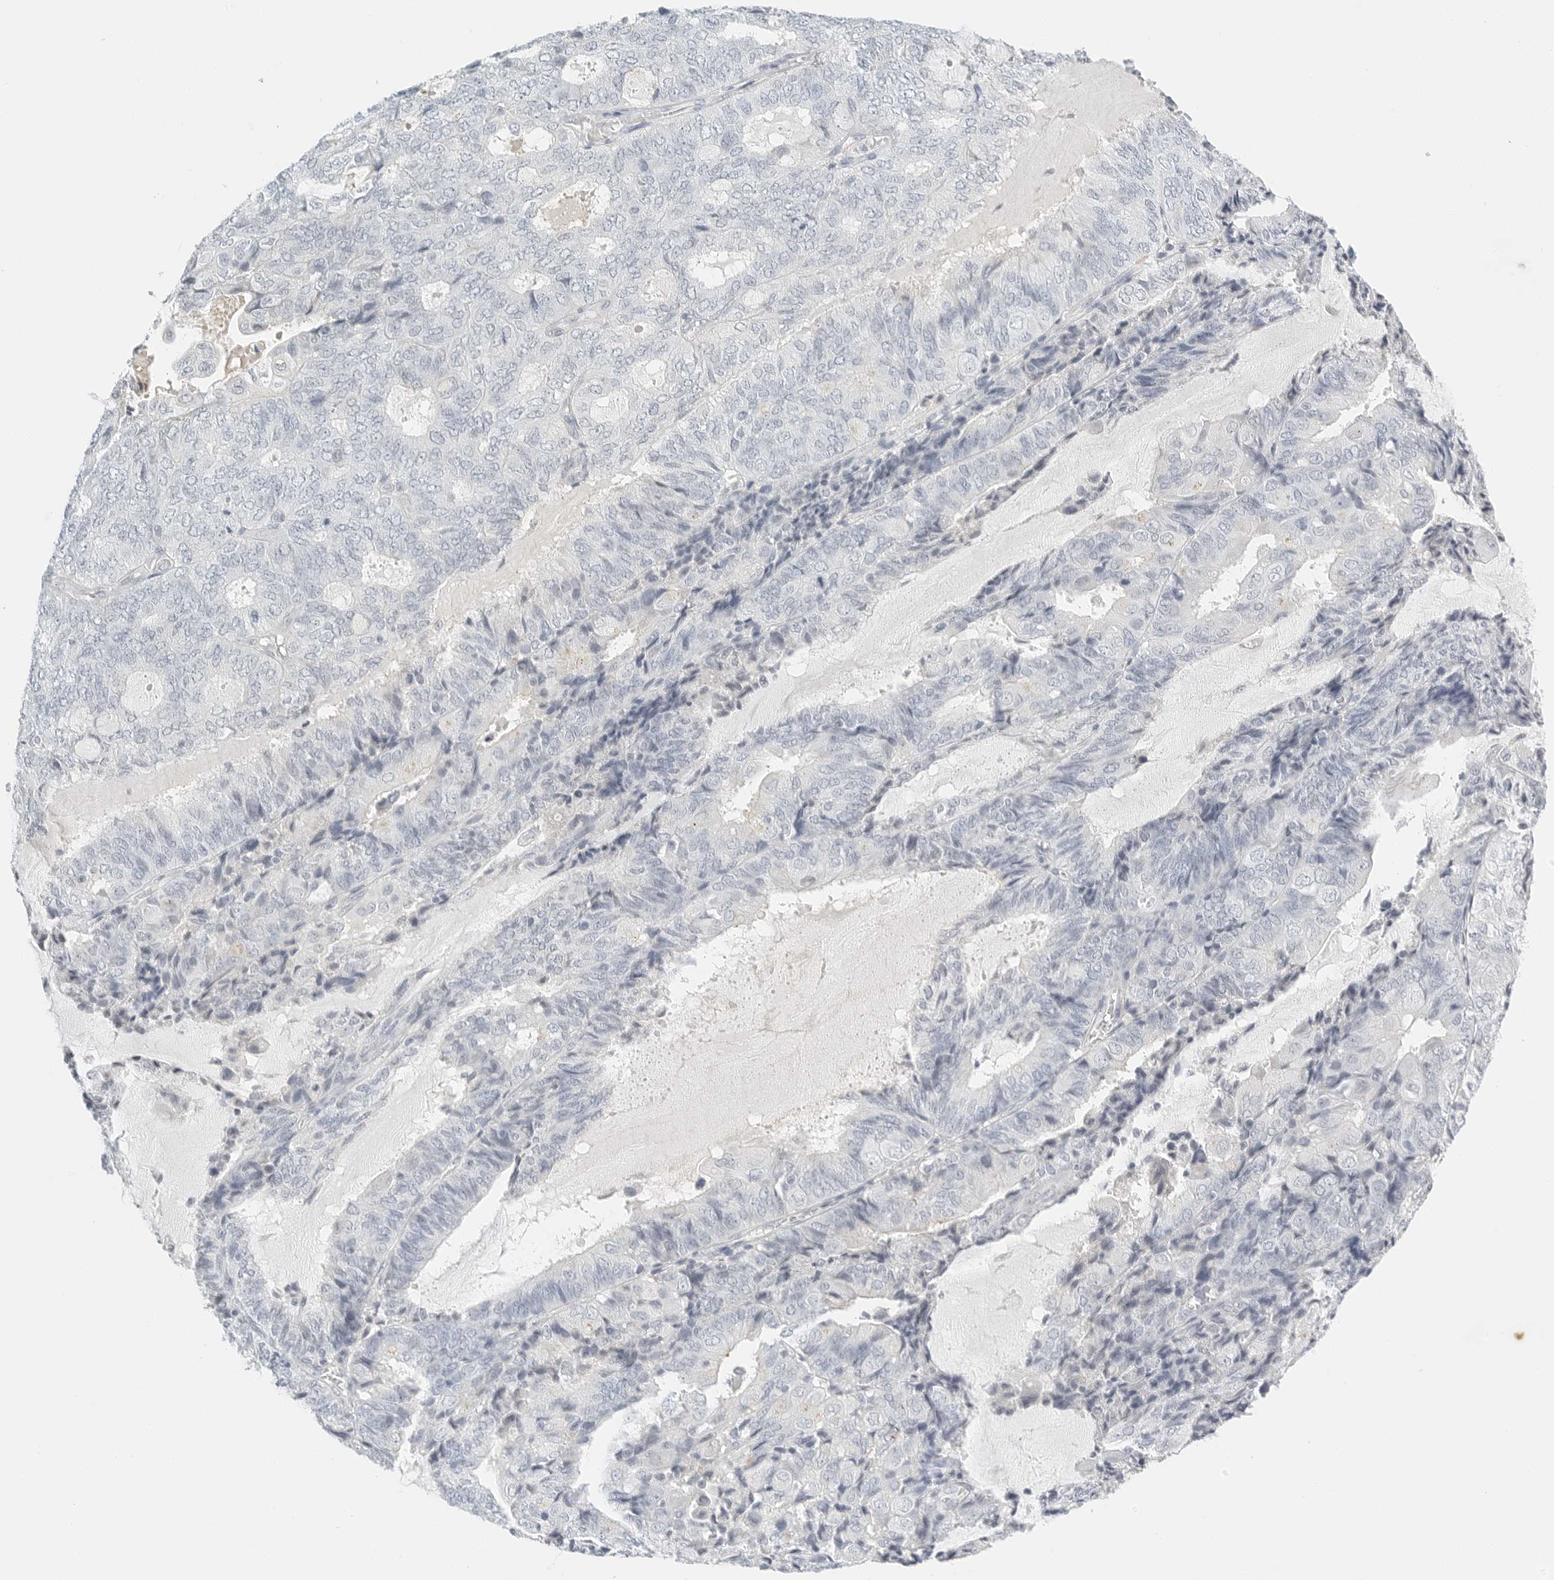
{"staining": {"intensity": "negative", "quantity": "none", "location": "none"}, "tissue": "endometrial cancer", "cell_type": "Tumor cells", "image_type": "cancer", "snomed": [{"axis": "morphology", "description": "Adenocarcinoma, NOS"}, {"axis": "topography", "description": "Endometrium"}], "caption": "Tumor cells are negative for protein expression in human adenocarcinoma (endometrial).", "gene": "PKDCC", "patient": {"sex": "female", "age": 81}}